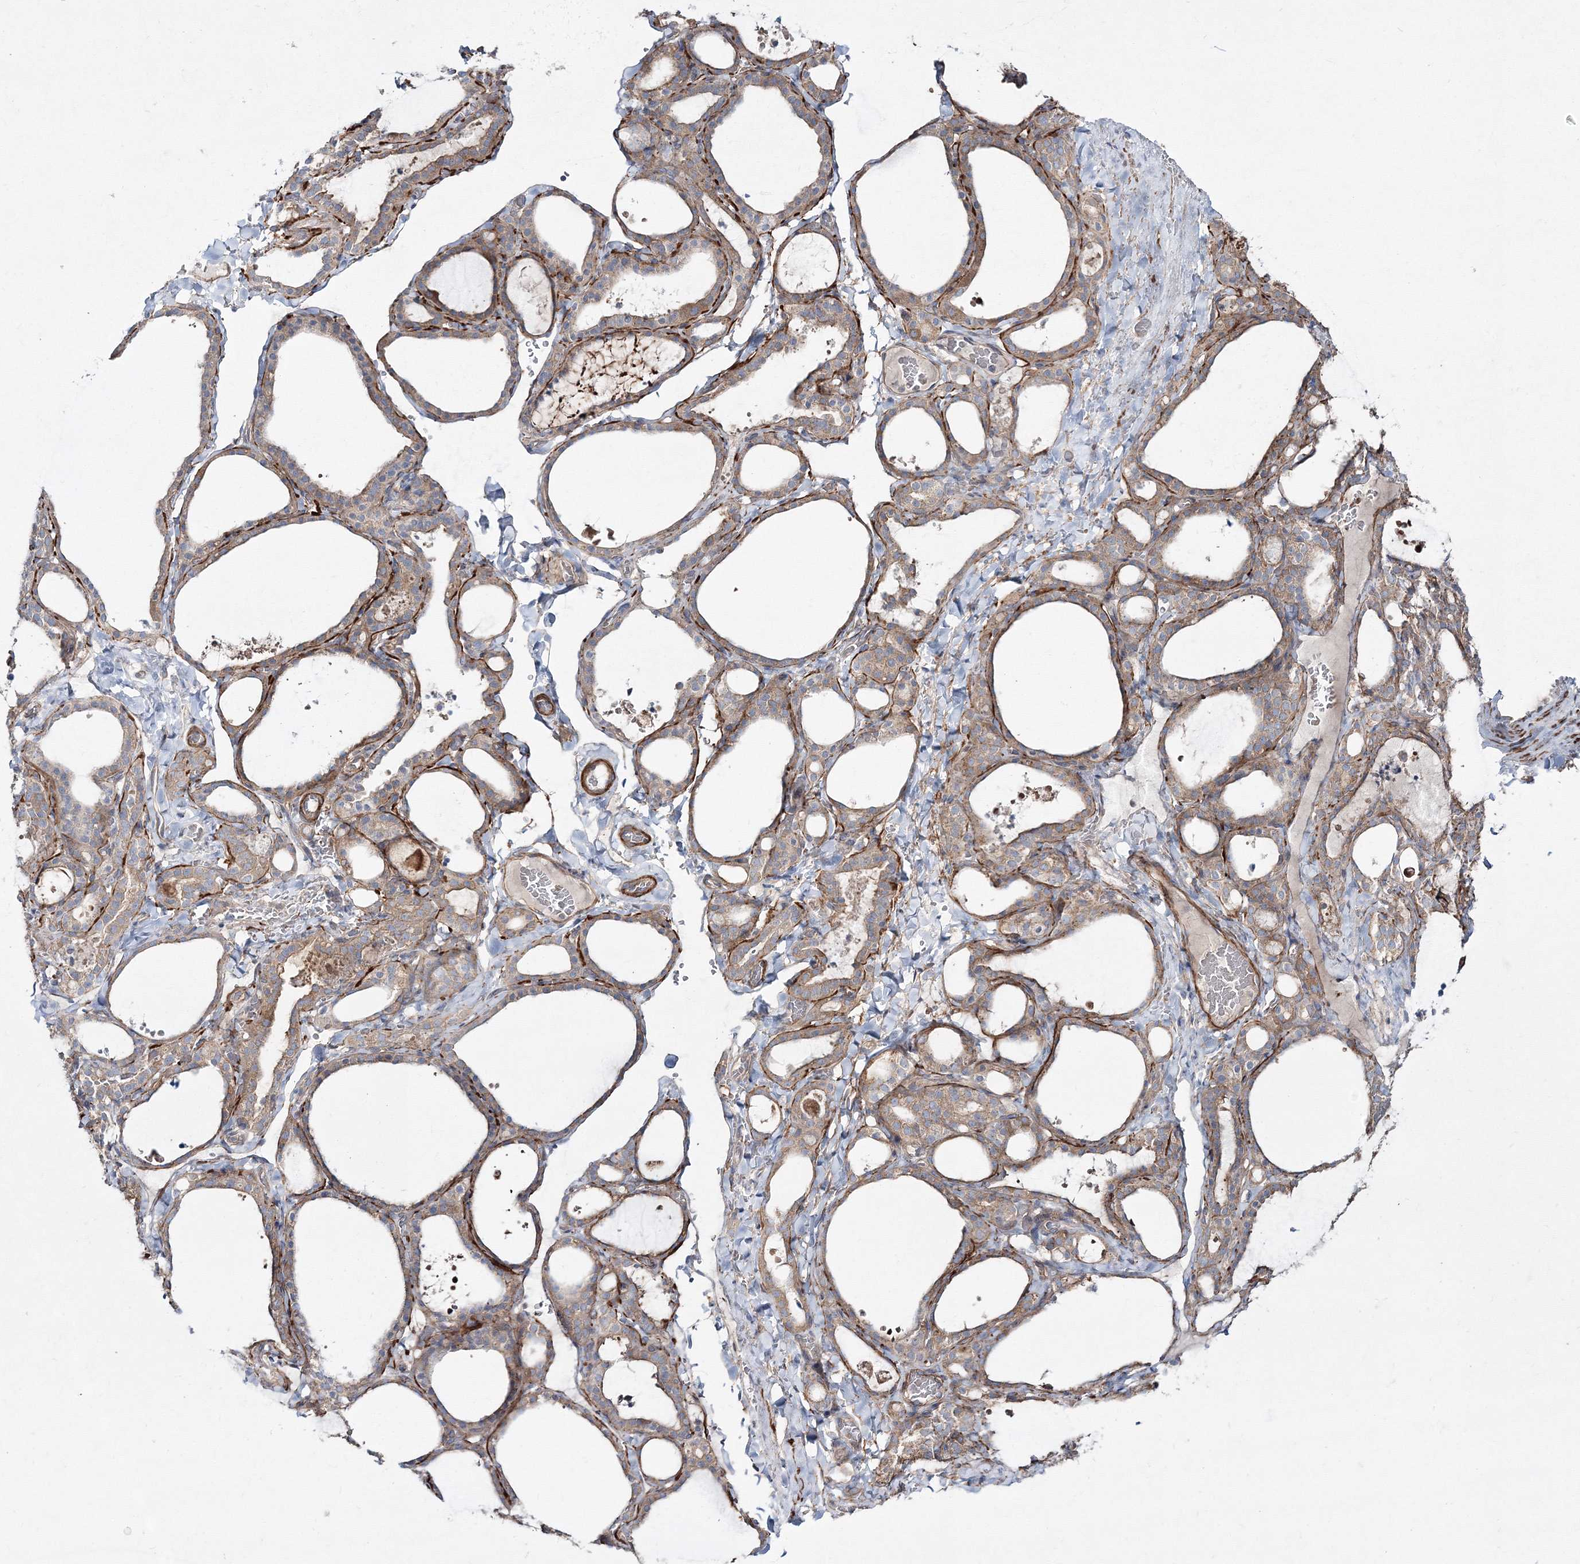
{"staining": {"intensity": "weak", "quantity": ">75%", "location": "cytoplasmic/membranous"}, "tissue": "thyroid gland", "cell_type": "Glandular cells", "image_type": "normal", "snomed": [{"axis": "morphology", "description": "Normal tissue, NOS"}, {"axis": "topography", "description": "Thyroid gland"}], "caption": "Immunohistochemical staining of benign thyroid gland demonstrates low levels of weak cytoplasmic/membranous expression in about >75% of glandular cells.", "gene": "ZSWIM6", "patient": {"sex": "female", "age": 22}}